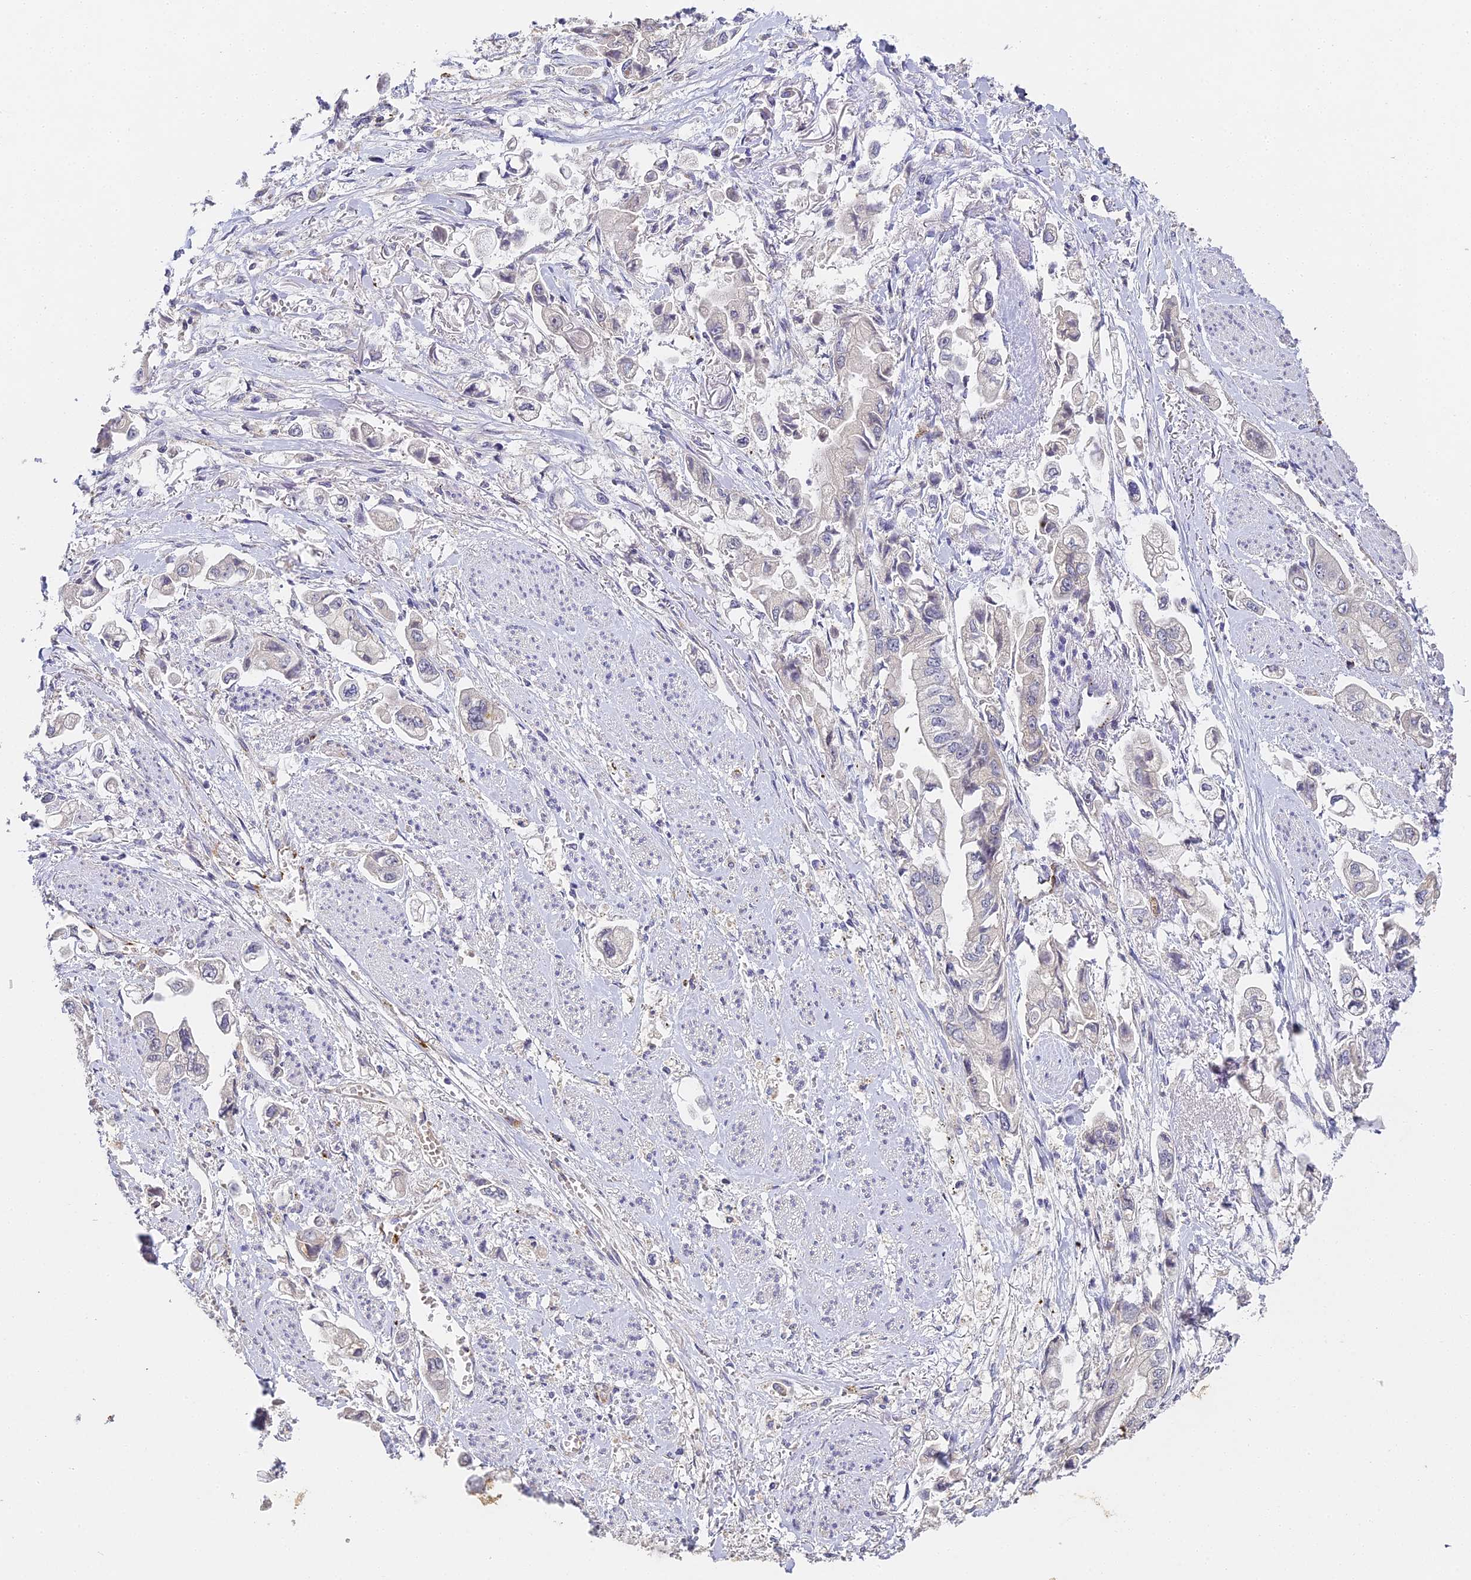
{"staining": {"intensity": "negative", "quantity": "none", "location": "none"}, "tissue": "stomach cancer", "cell_type": "Tumor cells", "image_type": "cancer", "snomed": [{"axis": "morphology", "description": "Adenocarcinoma, NOS"}, {"axis": "topography", "description": "Stomach"}], "caption": "Histopathology image shows no protein staining in tumor cells of stomach adenocarcinoma tissue.", "gene": "DNAAF10", "patient": {"sex": "male", "age": 62}}